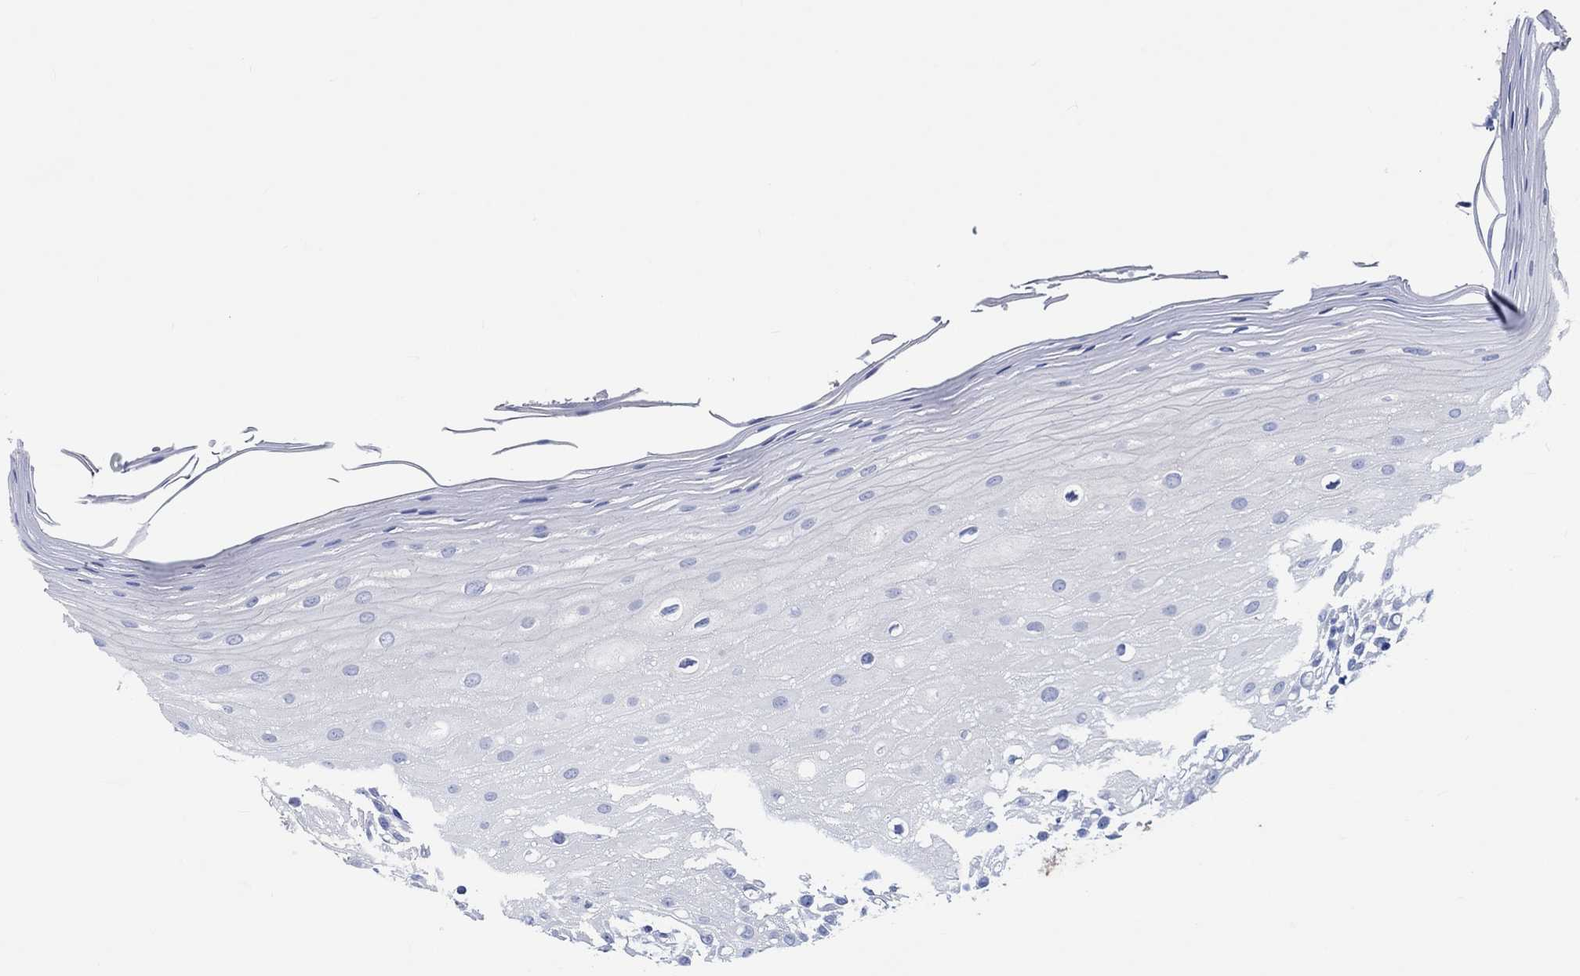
{"staining": {"intensity": "negative", "quantity": "none", "location": "none"}, "tissue": "oral mucosa", "cell_type": "Squamous epithelial cells", "image_type": "normal", "snomed": [{"axis": "morphology", "description": "Normal tissue, NOS"}, {"axis": "morphology", "description": "Squamous cell carcinoma, NOS"}, {"axis": "topography", "description": "Oral tissue"}, {"axis": "topography", "description": "Head-Neck"}], "caption": "Immunohistochemistry photomicrograph of normal oral mucosa: oral mucosa stained with DAB (3,3'-diaminobenzidine) reveals no significant protein positivity in squamous epithelial cells.", "gene": "SHISA4", "patient": {"sex": "female", "age": 75}}